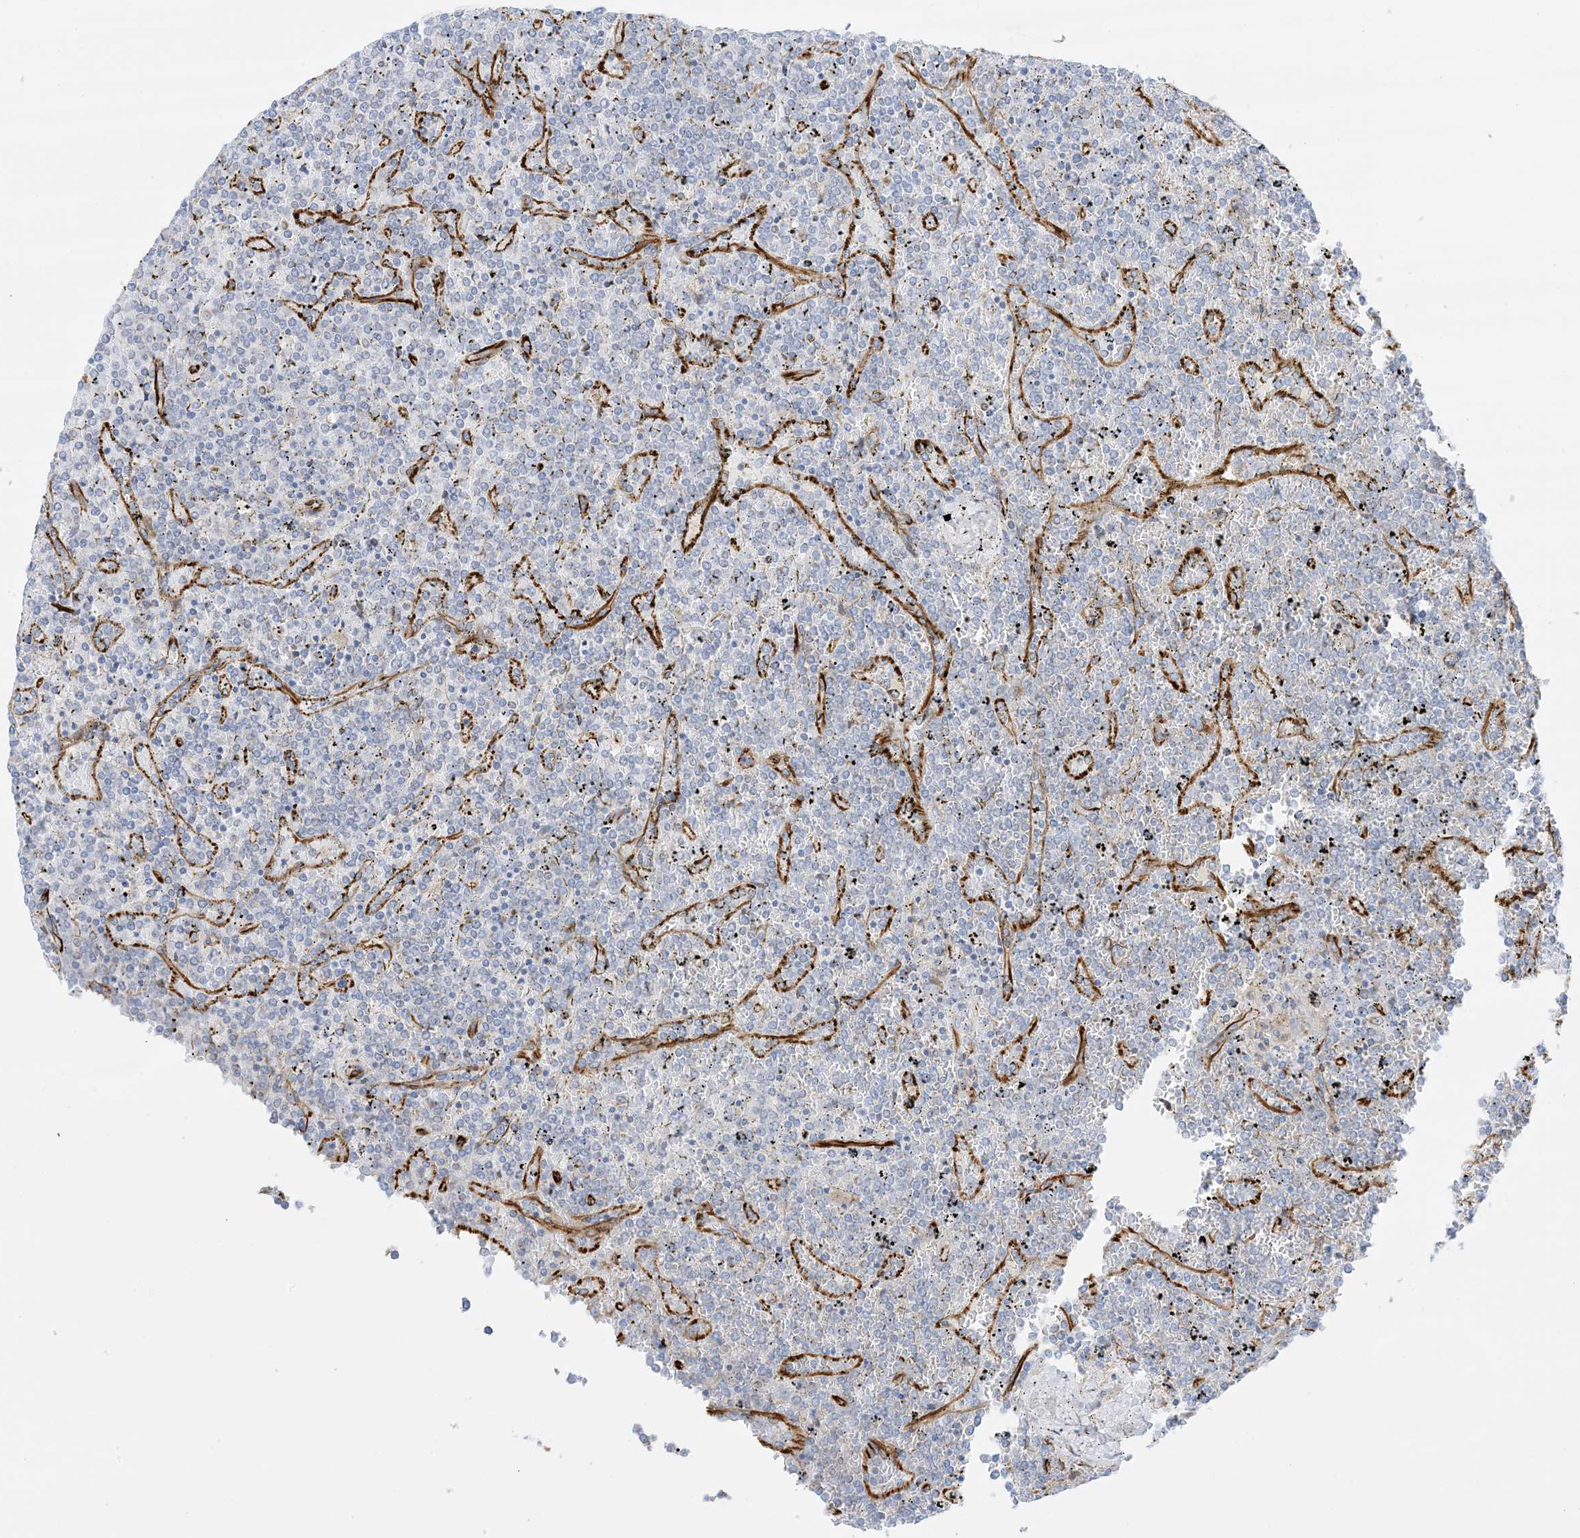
{"staining": {"intensity": "negative", "quantity": "none", "location": "none"}, "tissue": "lymphoma", "cell_type": "Tumor cells", "image_type": "cancer", "snomed": [{"axis": "morphology", "description": "Malignant lymphoma, non-Hodgkin's type, Low grade"}, {"axis": "topography", "description": "Spleen"}], "caption": "Immunohistochemistry micrograph of neoplastic tissue: human lymphoma stained with DAB shows no significant protein expression in tumor cells. The staining was performed using DAB (3,3'-diaminobenzidine) to visualize the protein expression in brown, while the nuclei were stained in blue with hematoxylin (Magnification: 20x).", "gene": "PID1", "patient": {"sex": "female", "age": 19}}